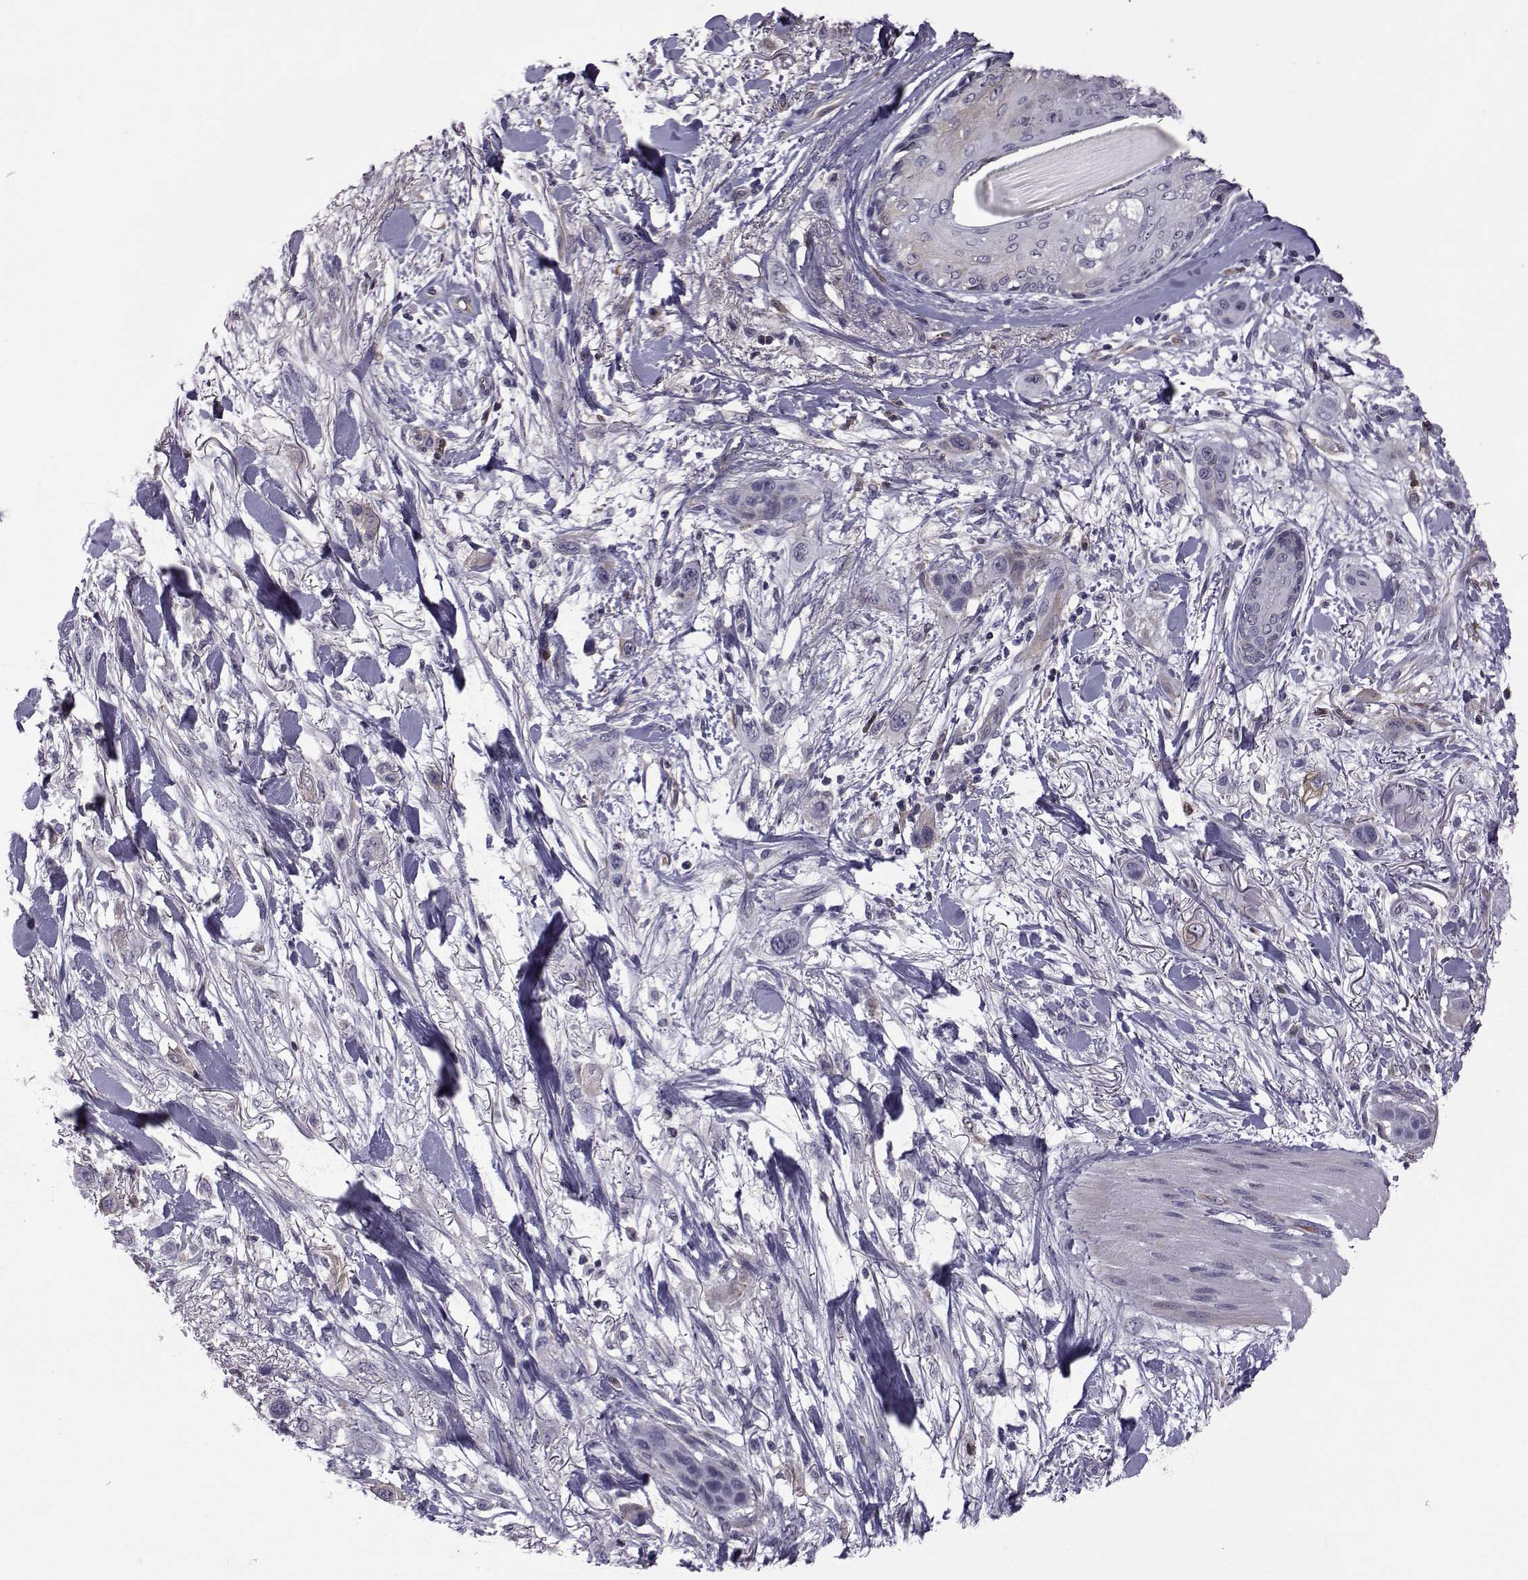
{"staining": {"intensity": "weak", "quantity": "<25%", "location": "cytoplasmic/membranous"}, "tissue": "skin cancer", "cell_type": "Tumor cells", "image_type": "cancer", "snomed": [{"axis": "morphology", "description": "Squamous cell carcinoma, NOS"}, {"axis": "topography", "description": "Skin"}], "caption": "A photomicrograph of human squamous cell carcinoma (skin) is negative for staining in tumor cells.", "gene": "TNFRSF11B", "patient": {"sex": "male", "age": 79}}